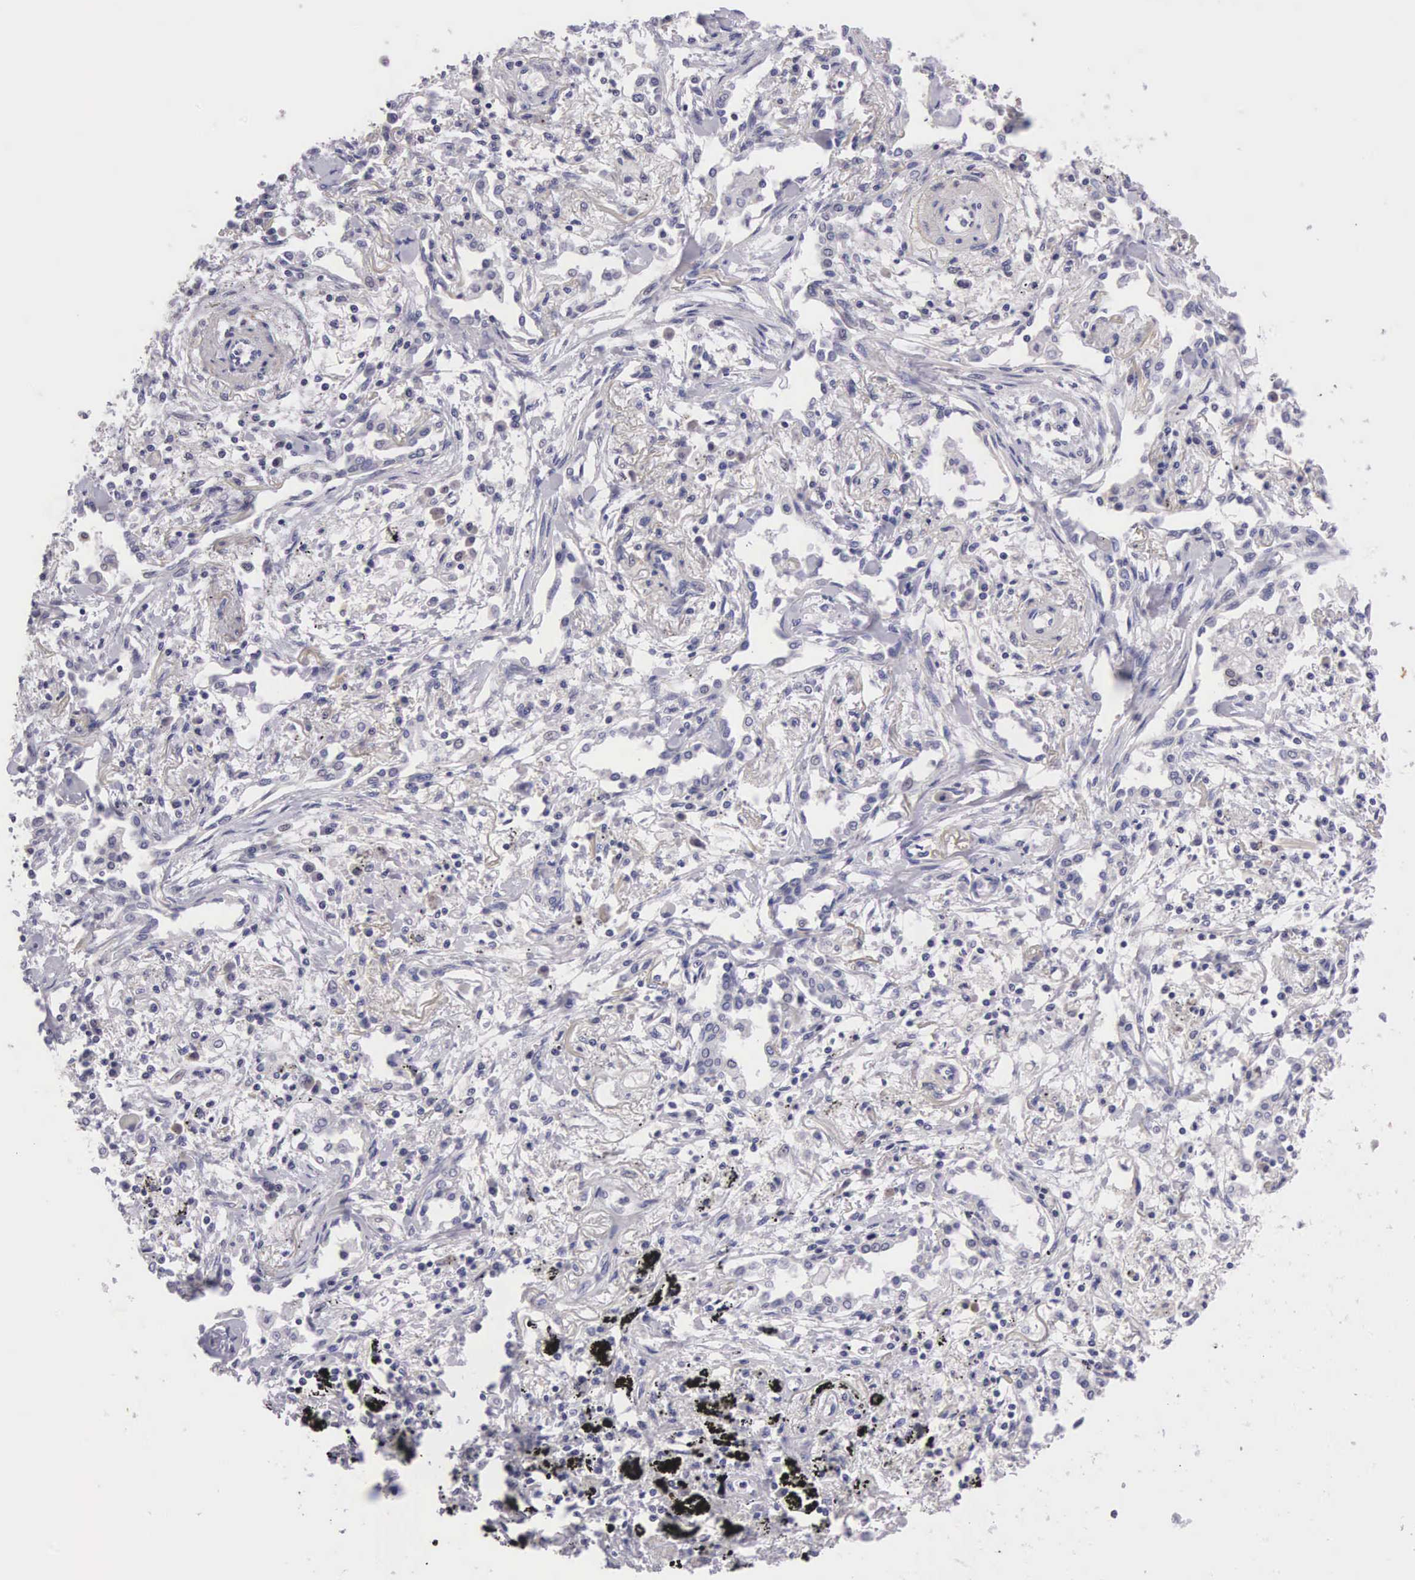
{"staining": {"intensity": "negative", "quantity": "none", "location": "none"}, "tissue": "lung cancer", "cell_type": "Tumor cells", "image_type": "cancer", "snomed": [{"axis": "morphology", "description": "Adenocarcinoma, NOS"}, {"axis": "topography", "description": "Lung"}], "caption": "Tumor cells show no significant protein staining in lung adenocarcinoma.", "gene": "OSBPL3", "patient": {"sex": "male", "age": 60}}